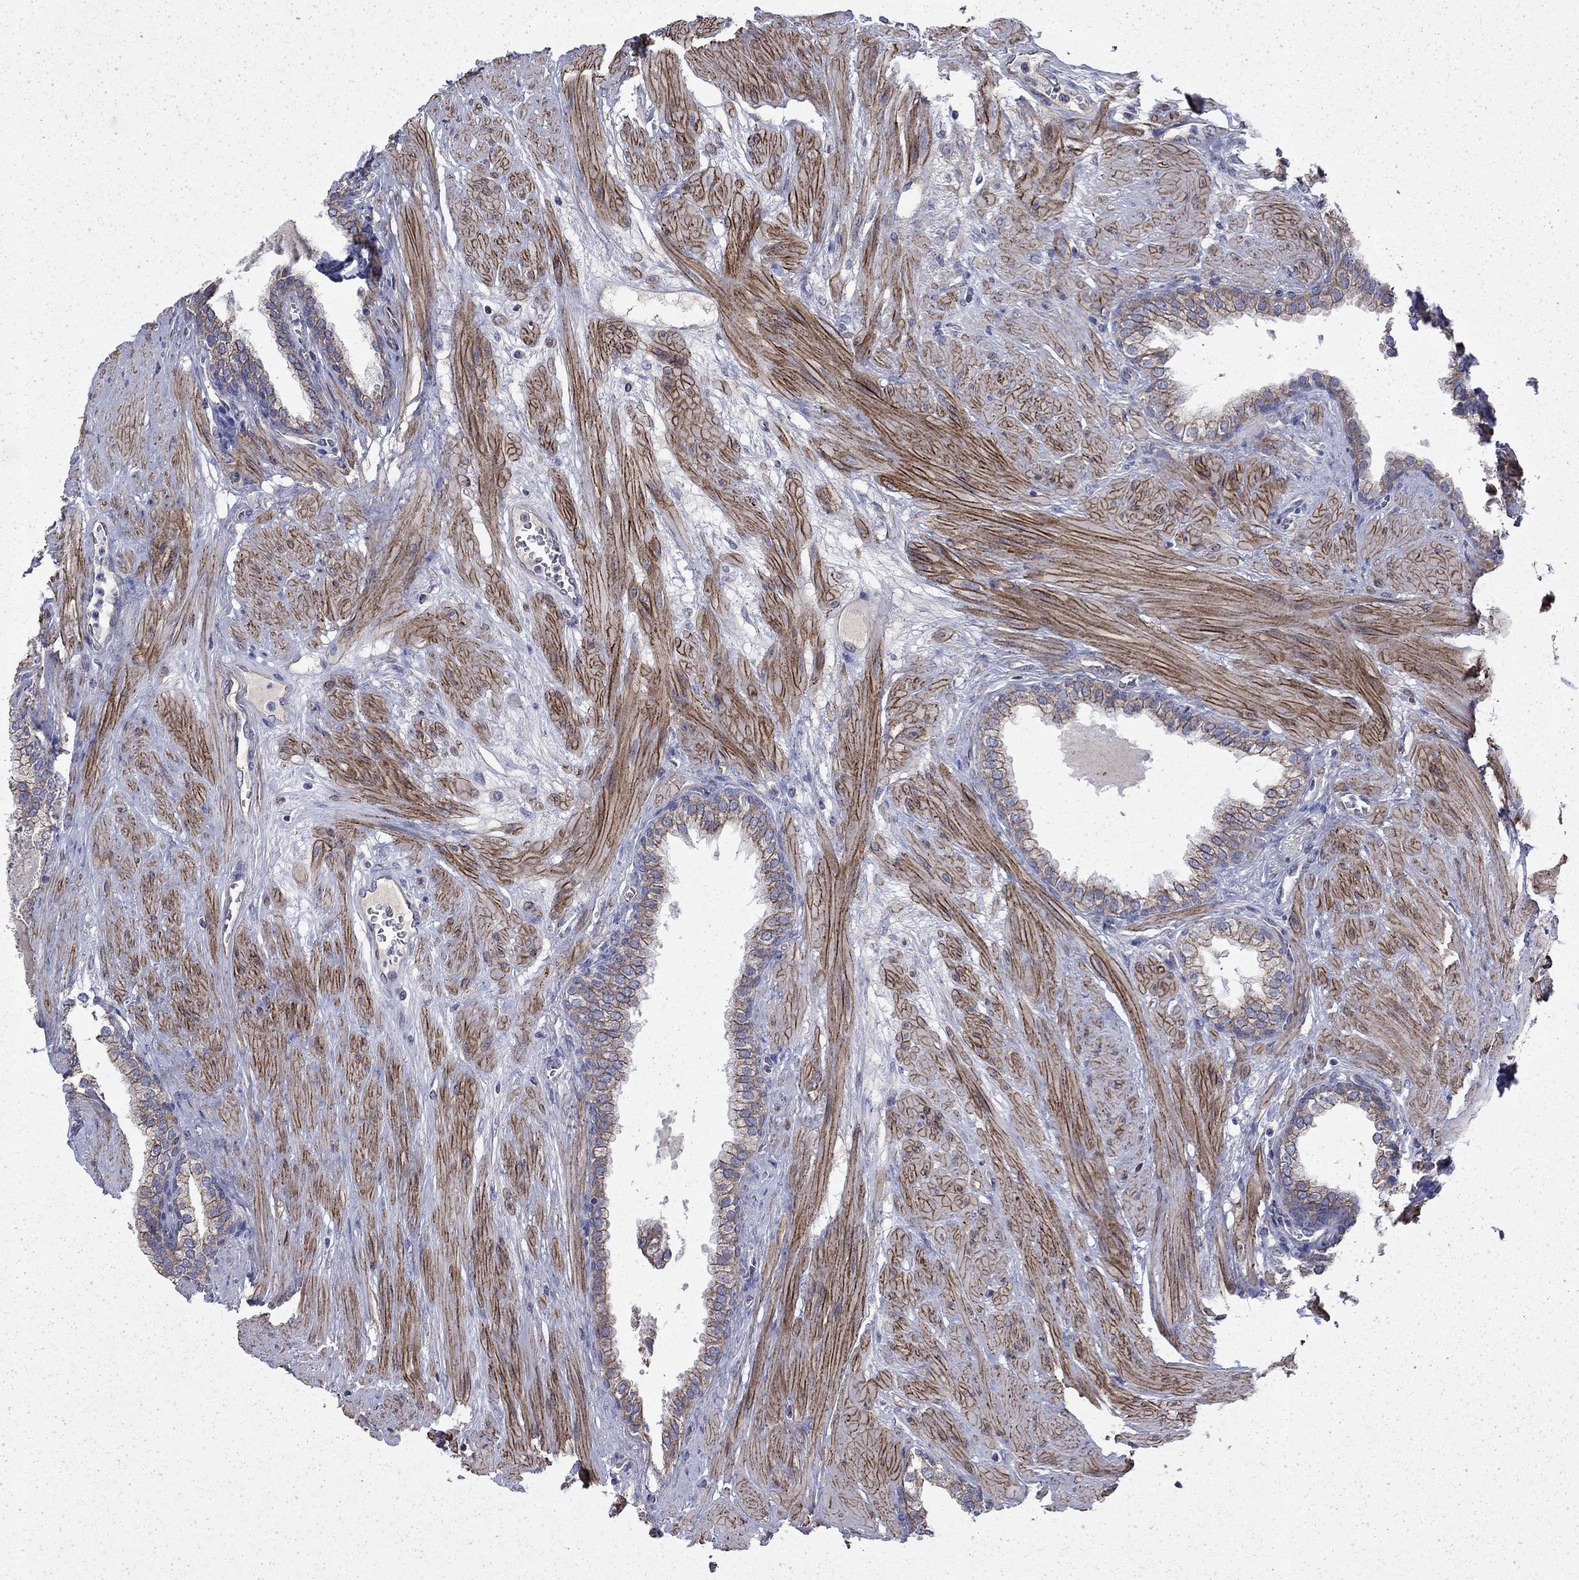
{"staining": {"intensity": "moderate", "quantity": "25%-75%", "location": "cytoplasmic/membranous"}, "tissue": "prostate cancer", "cell_type": "Tumor cells", "image_type": "cancer", "snomed": [{"axis": "morphology", "description": "Adenocarcinoma, NOS"}, {"axis": "topography", "description": "Prostate"}], "caption": "The photomicrograph shows immunohistochemical staining of prostate cancer (adenocarcinoma). There is moderate cytoplasmic/membranous staining is present in approximately 25%-75% of tumor cells. Ihc stains the protein in brown and the nuclei are stained blue.", "gene": "DTNA", "patient": {"sex": "male", "age": 69}}